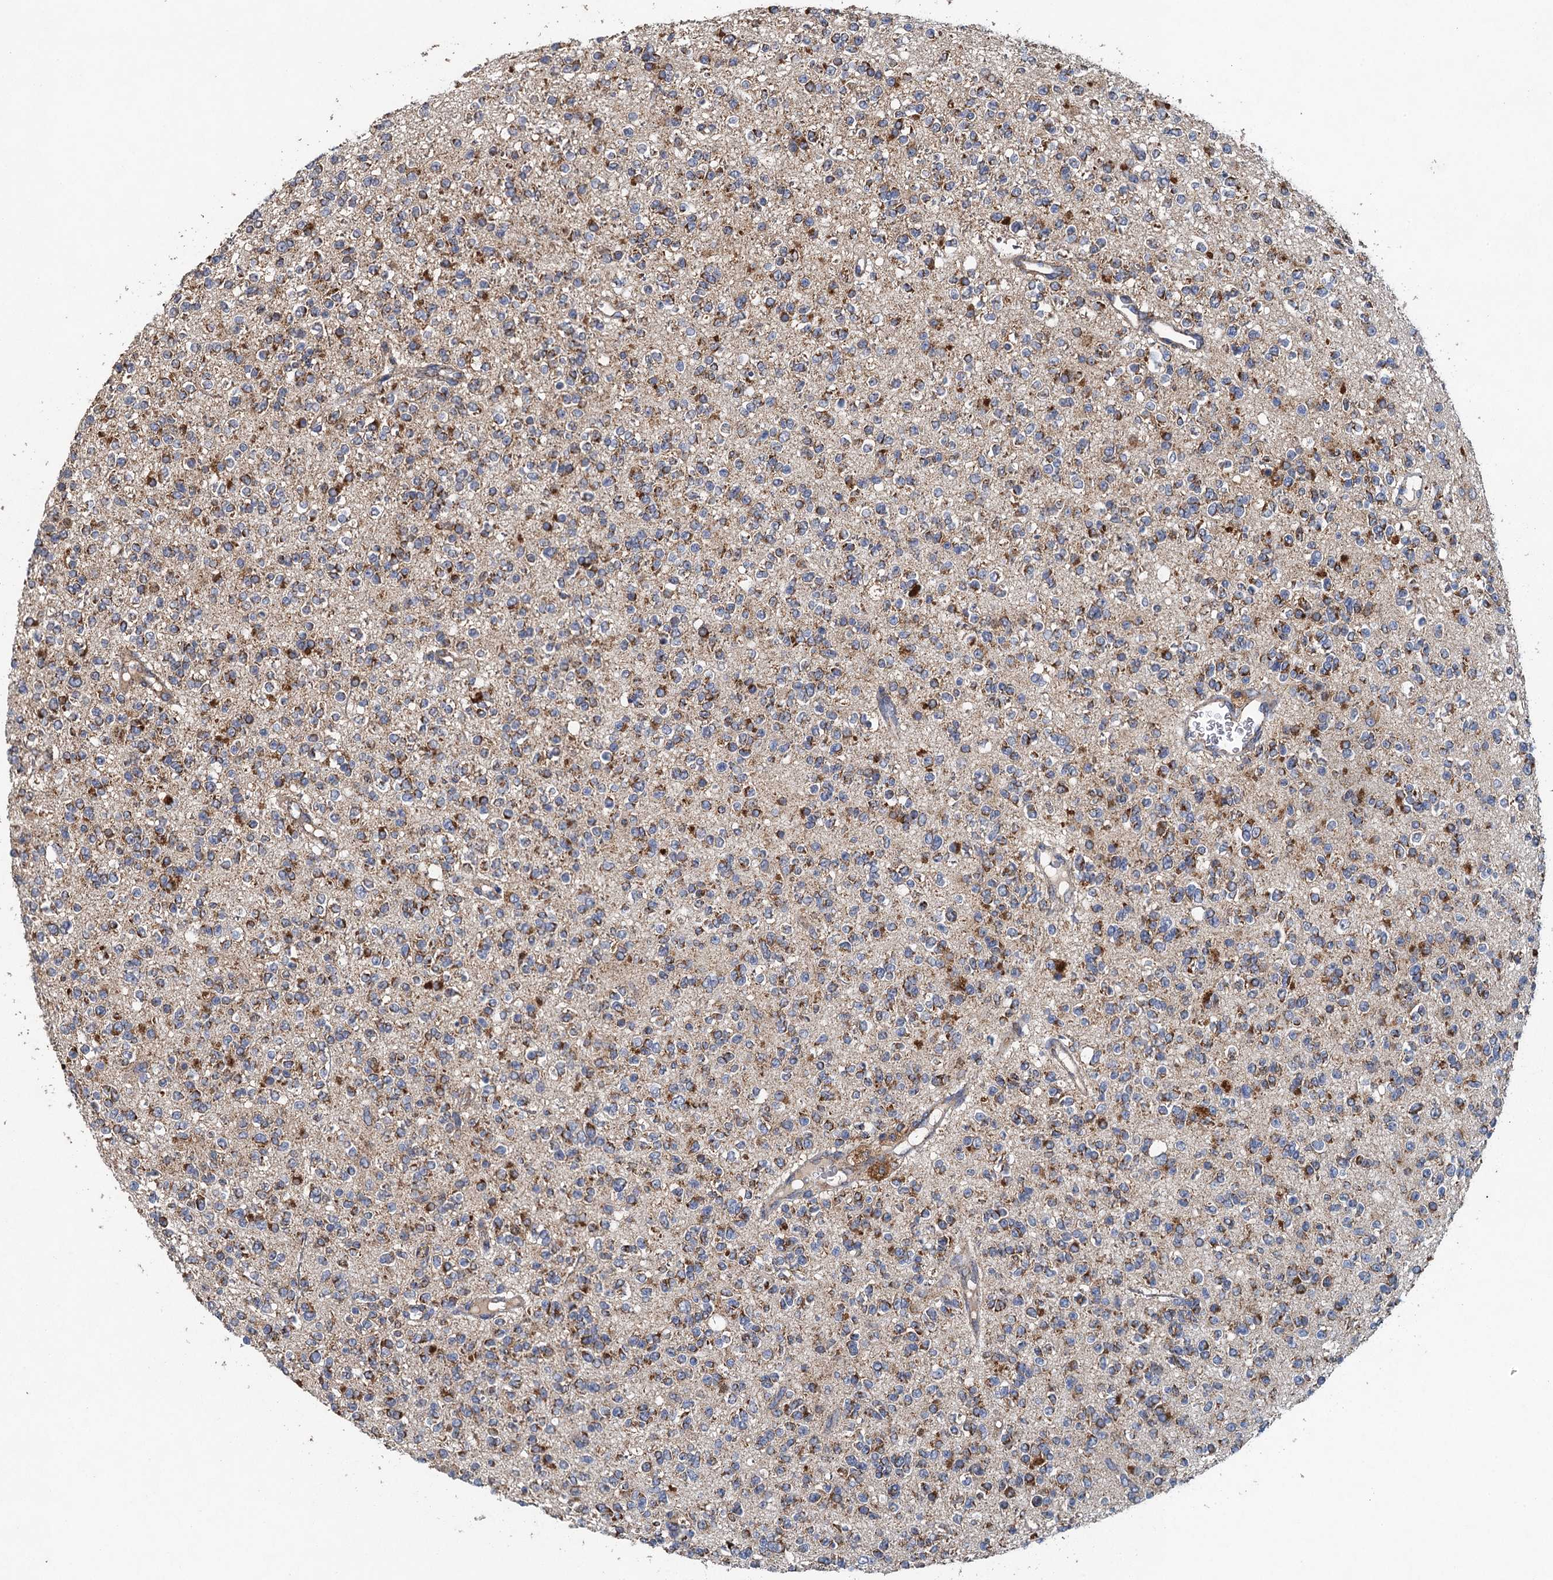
{"staining": {"intensity": "moderate", "quantity": "25%-75%", "location": "cytoplasmic/membranous"}, "tissue": "glioma", "cell_type": "Tumor cells", "image_type": "cancer", "snomed": [{"axis": "morphology", "description": "Glioma, malignant, High grade"}, {"axis": "topography", "description": "Brain"}], "caption": "Human high-grade glioma (malignant) stained with a protein marker exhibits moderate staining in tumor cells.", "gene": "BCS1L", "patient": {"sex": "male", "age": 34}}